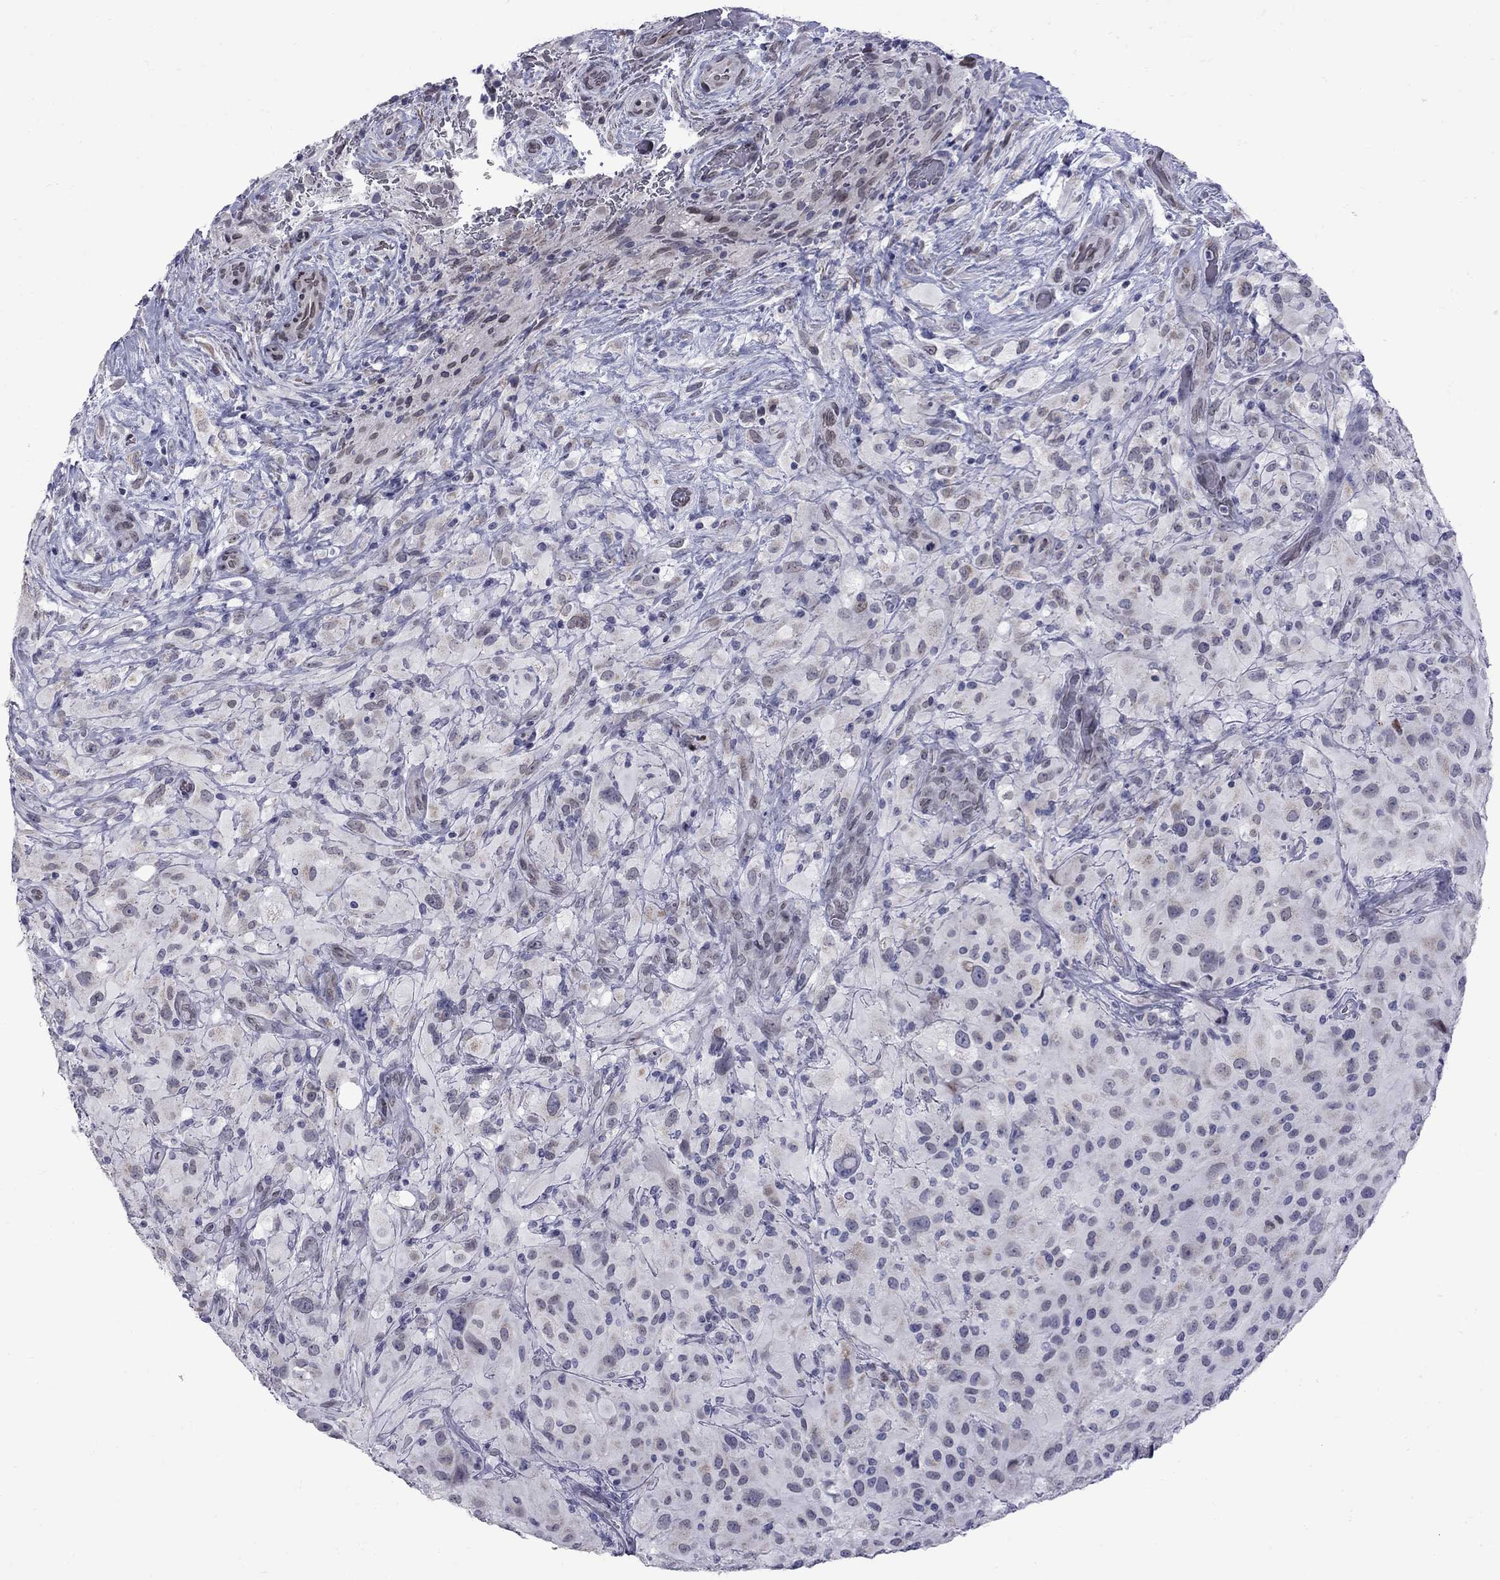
{"staining": {"intensity": "negative", "quantity": "none", "location": "none"}, "tissue": "glioma", "cell_type": "Tumor cells", "image_type": "cancer", "snomed": [{"axis": "morphology", "description": "Glioma, malignant, High grade"}, {"axis": "topography", "description": "Cerebral cortex"}], "caption": "Immunohistochemistry (IHC) micrograph of glioma stained for a protein (brown), which shows no positivity in tumor cells. The staining is performed using DAB (3,3'-diaminobenzidine) brown chromogen with nuclei counter-stained in using hematoxylin.", "gene": "CLTCL1", "patient": {"sex": "male", "age": 35}}